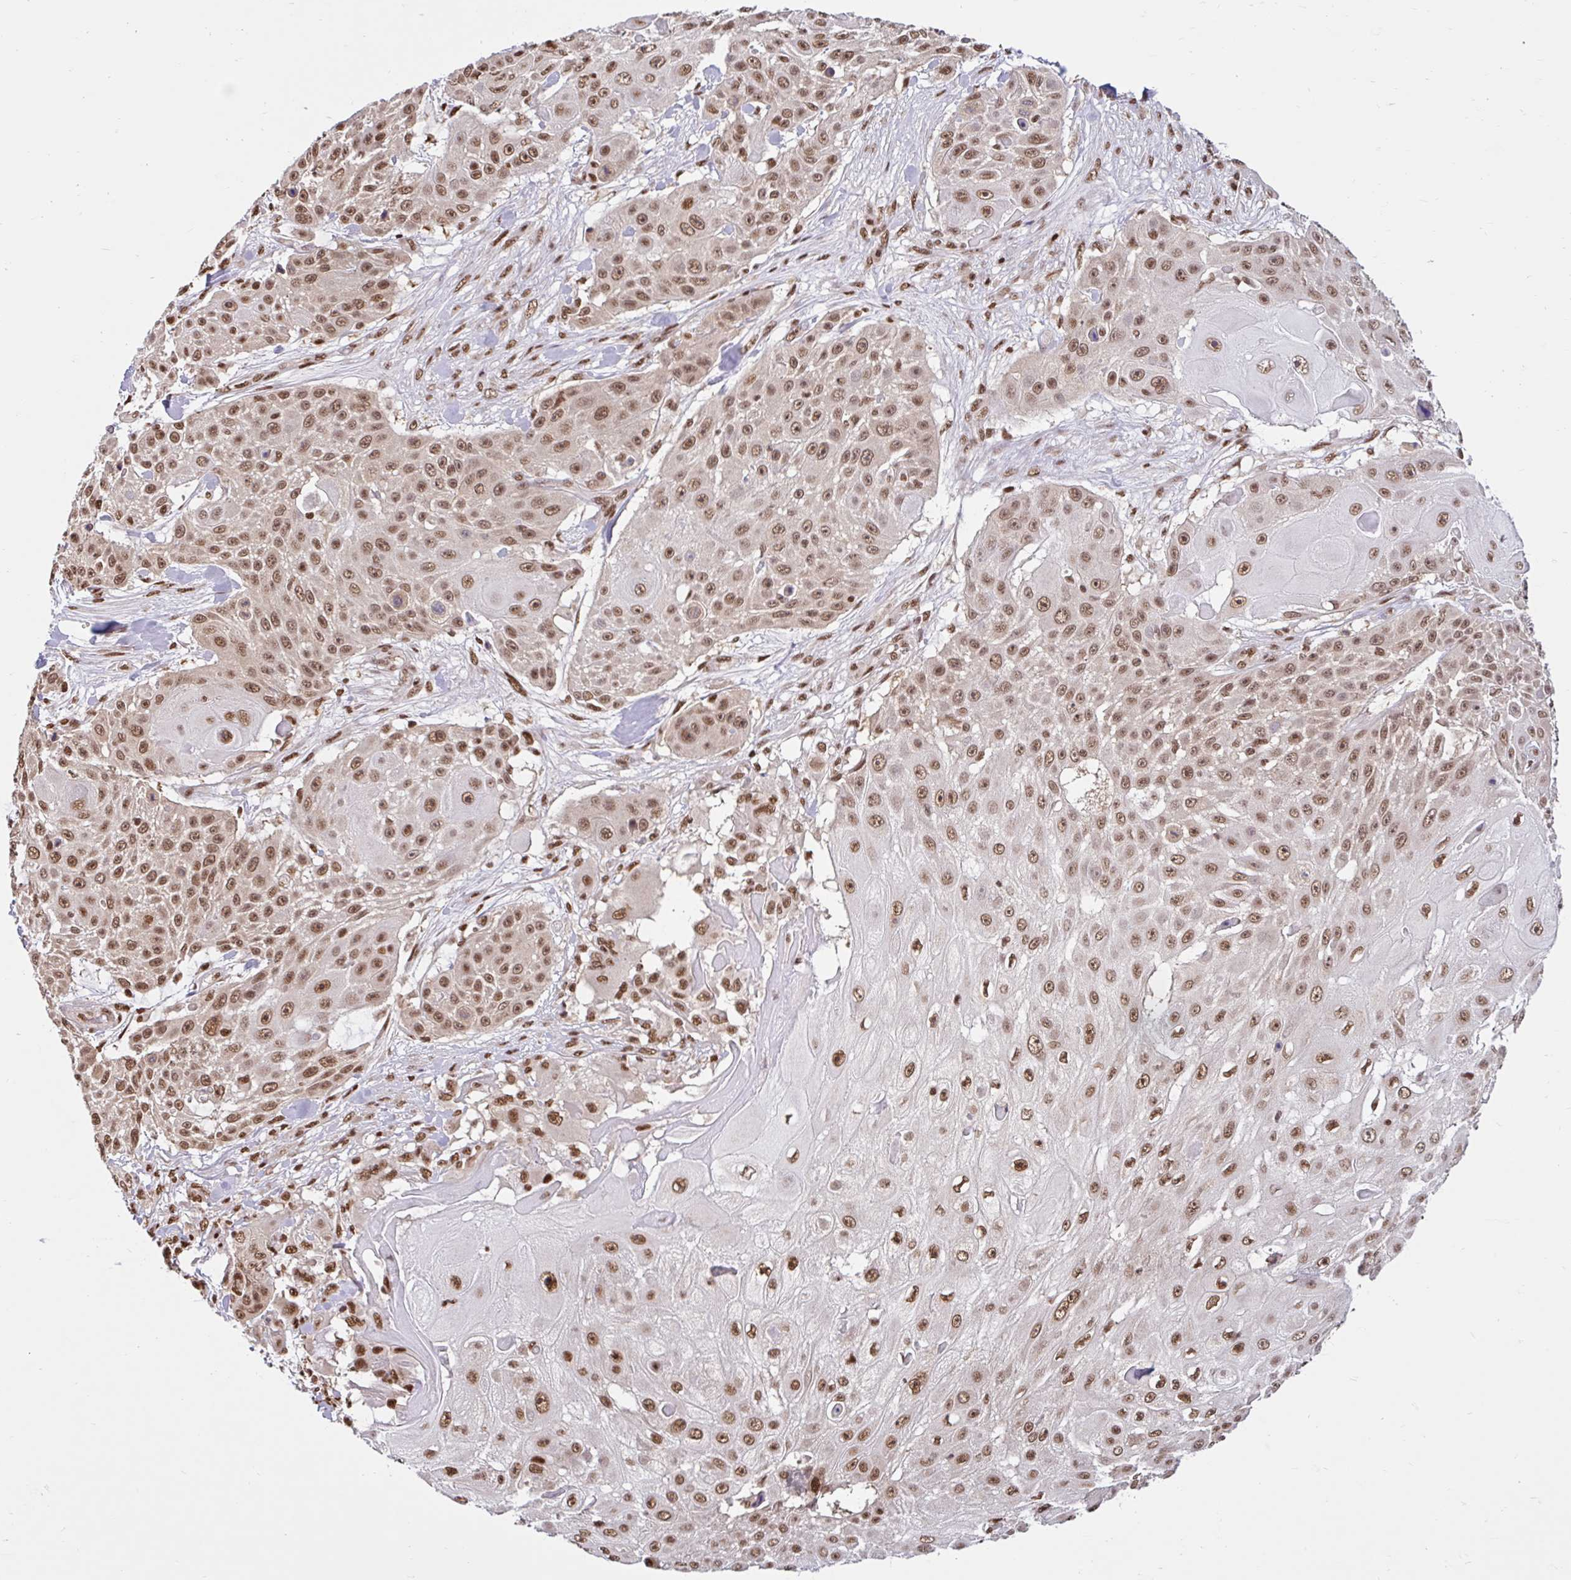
{"staining": {"intensity": "strong", "quantity": ">75%", "location": "nuclear"}, "tissue": "skin cancer", "cell_type": "Tumor cells", "image_type": "cancer", "snomed": [{"axis": "morphology", "description": "Squamous cell carcinoma, NOS"}, {"axis": "topography", "description": "Skin"}], "caption": "Protein staining demonstrates strong nuclear staining in approximately >75% of tumor cells in squamous cell carcinoma (skin).", "gene": "ABCA9", "patient": {"sex": "female", "age": 86}}